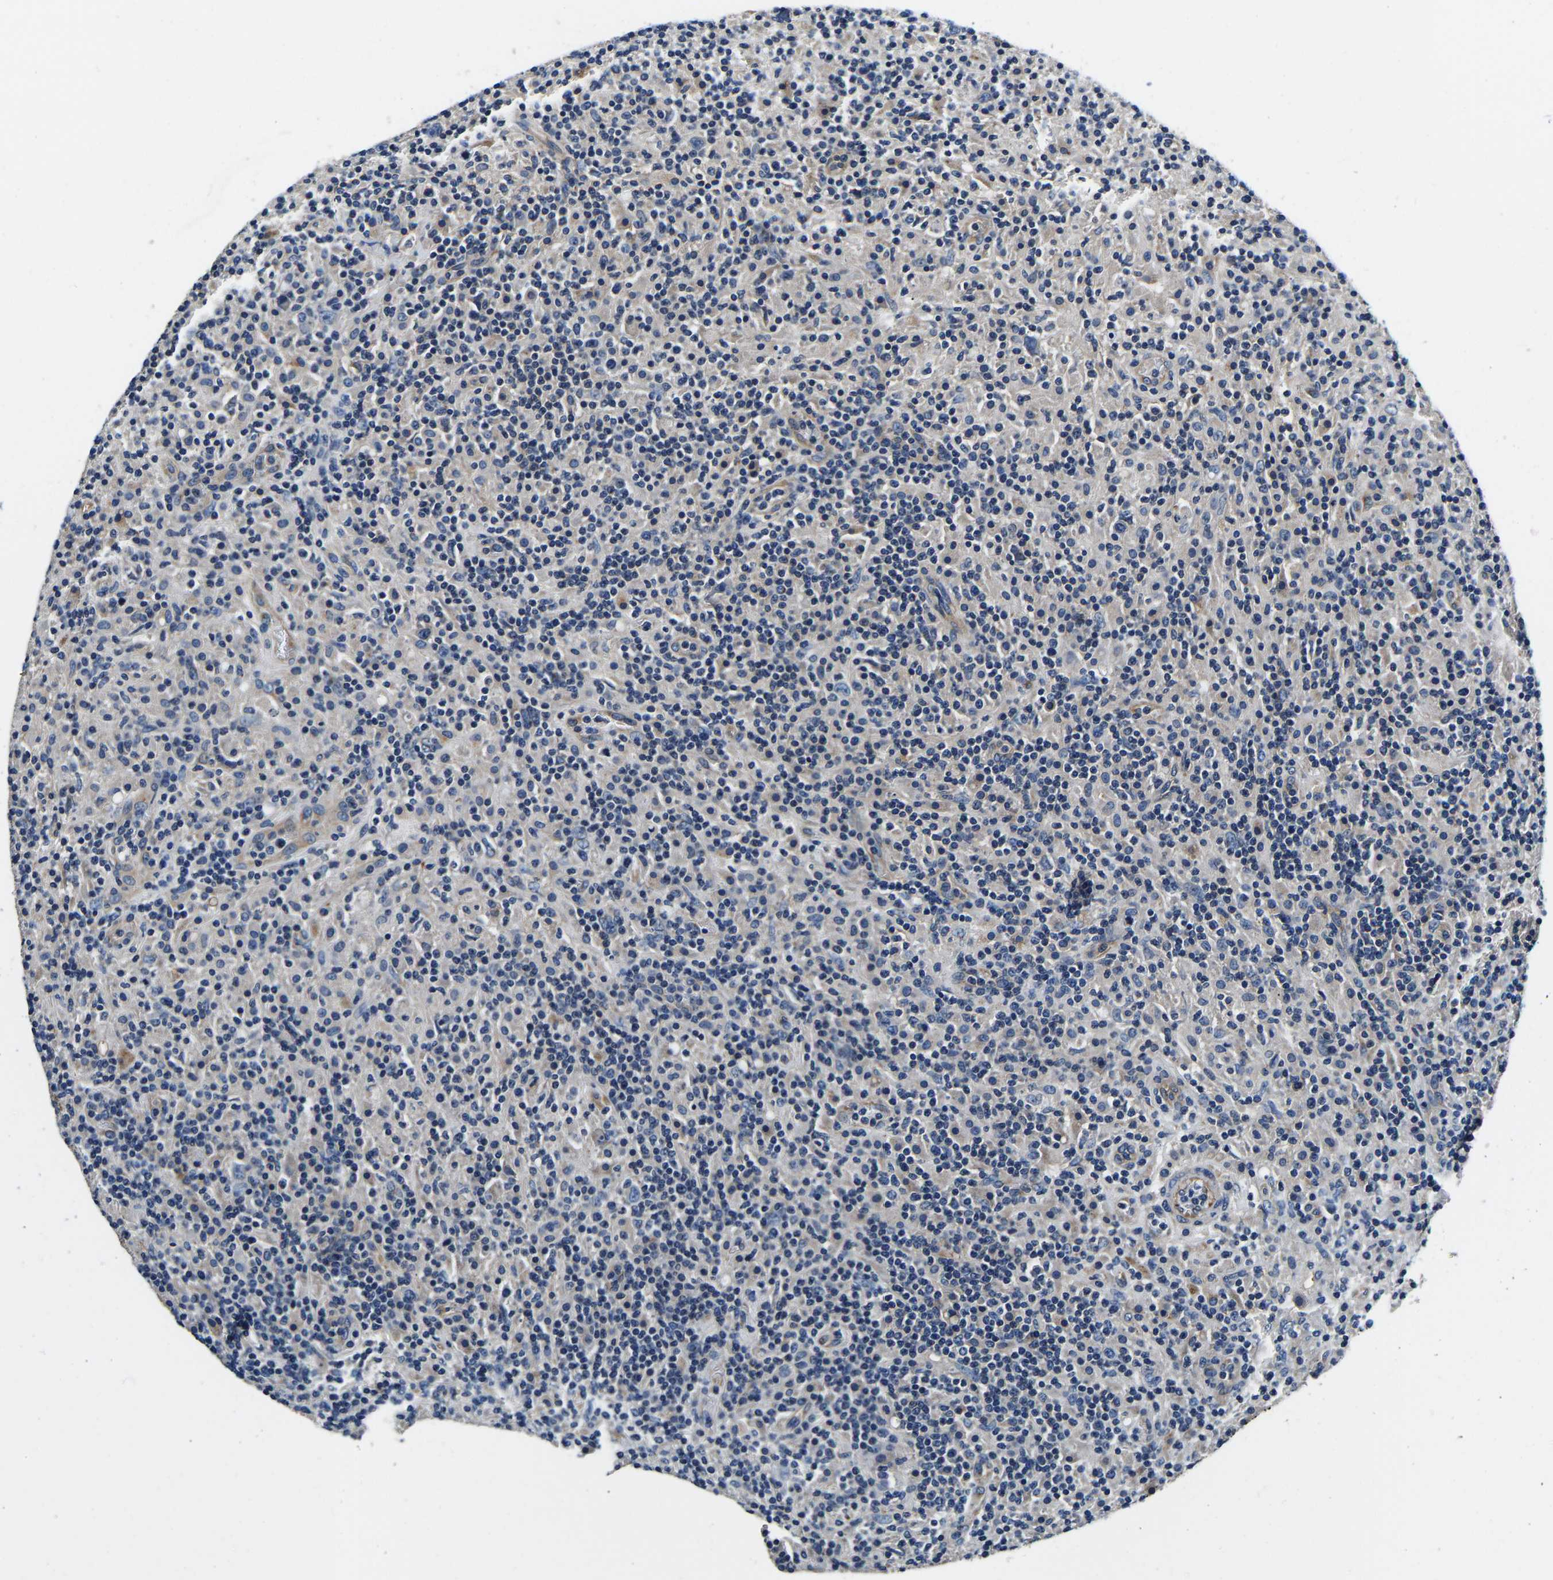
{"staining": {"intensity": "negative", "quantity": "none", "location": "none"}, "tissue": "lymphoma", "cell_type": "Tumor cells", "image_type": "cancer", "snomed": [{"axis": "morphology", "description": "Hodgkin's disease, NOS"}, {"axis": "topography", "description": "Lymph node"}], "caption": "Human Hodgkin's disease stained for a protein using immunohistochemistry (IHC) displays no staining in tumor cells.", "gene": "SH3GLB1", "patient": {"sex": "male", "age": 70}}